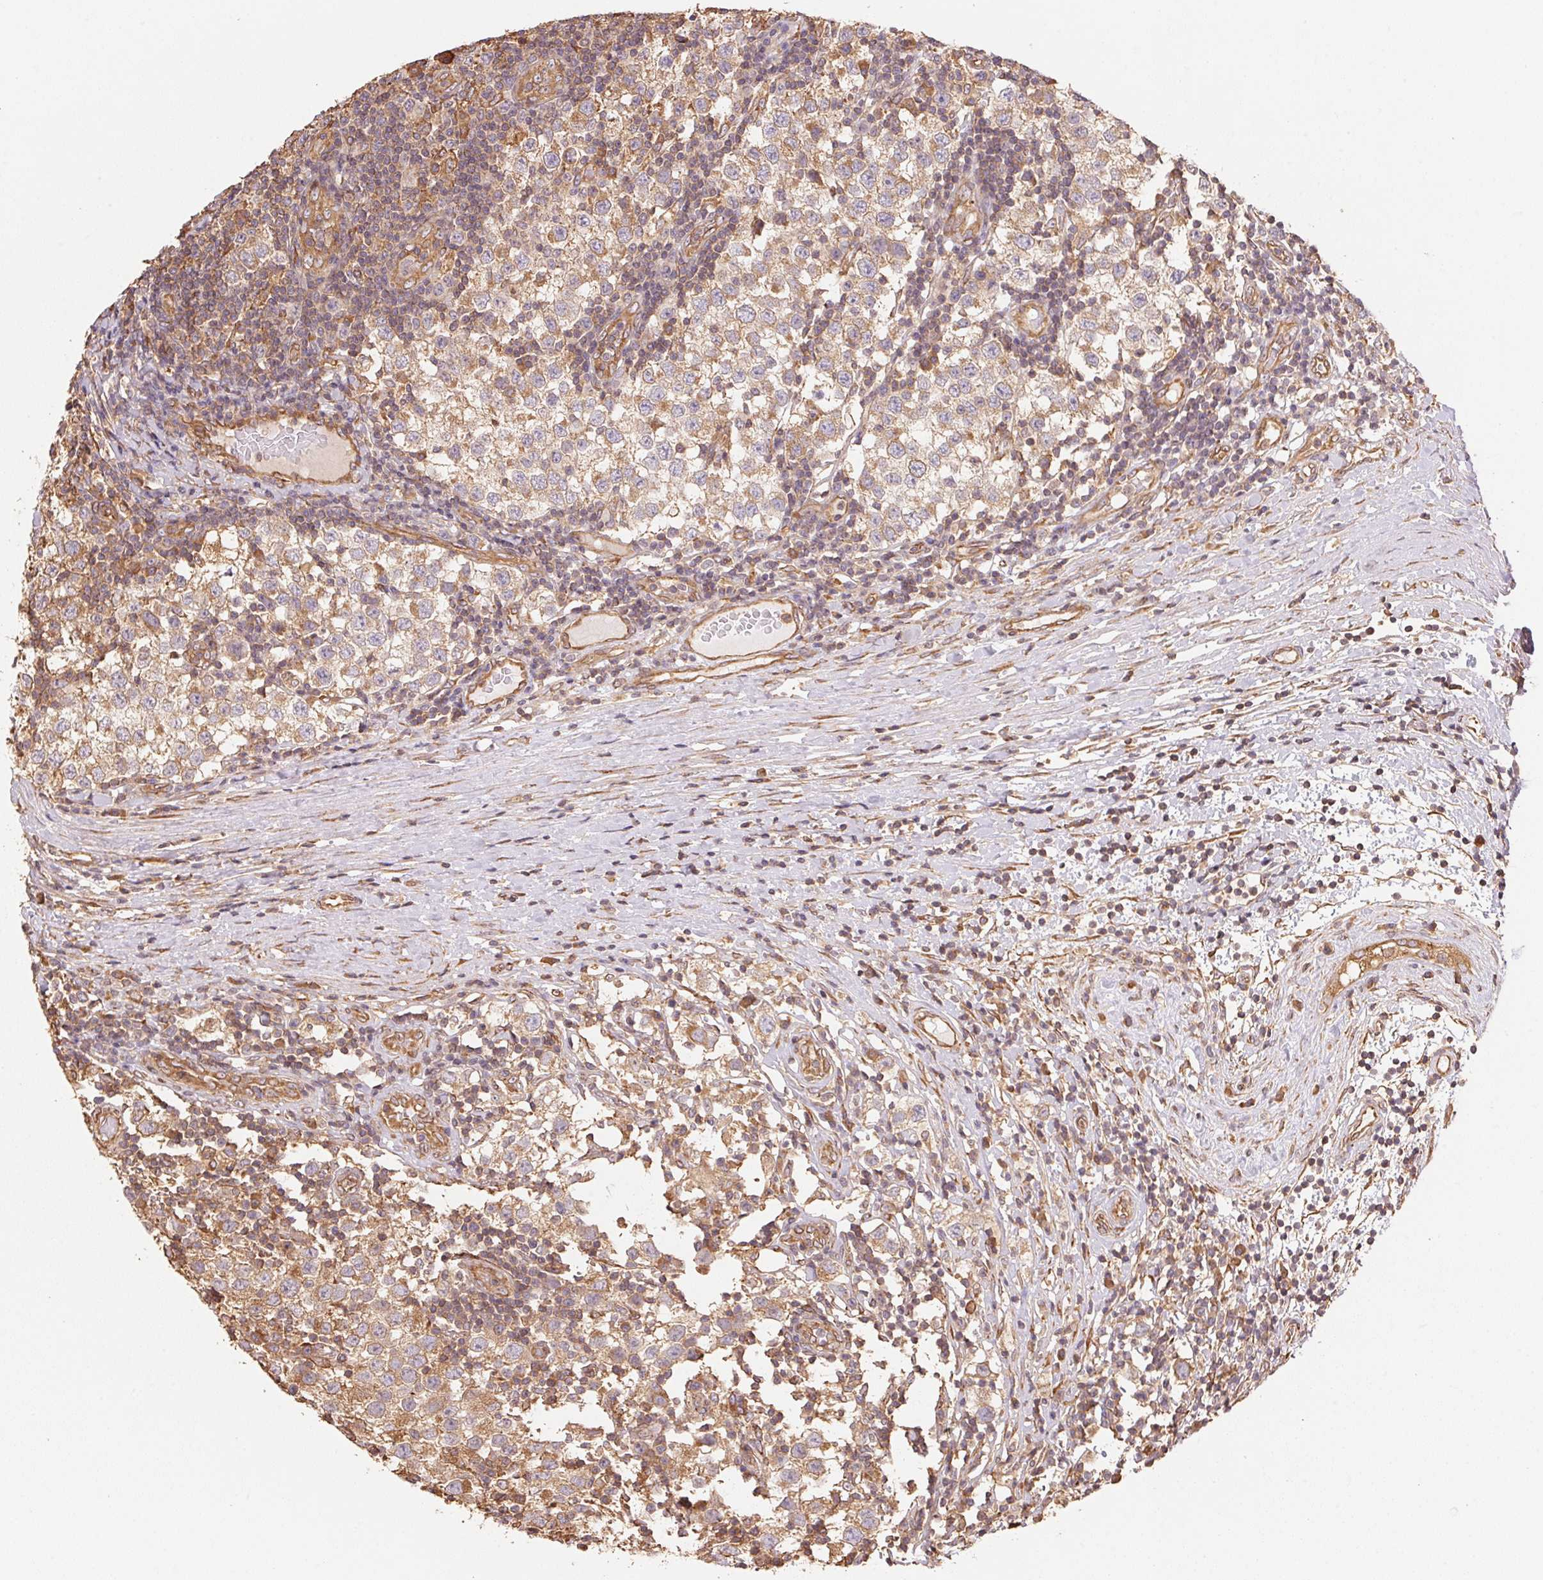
{"staining": {"intensity": "moderate", "quantity": ">75%", "location": "cytoplasmic/membranous"}, "tissue": "testis cancer", "cell_type": "Tumor cells", "image_type": "cancer", "snomed": [{"axis": "morphology", "description": "Seminoma, NOS"}, {"axis": "topography", "description": "Testis"}], "caption": "Immunohistochemical staining of testis seminoma exhibits moderate cytoplasmic/membranous protein positivity in approximately >75% of tumor cells. Using DAB (brown) and hematoxylin (blue) stains, captured at high magnification using brightfield microscopy.", "gene": "C6orf163", "patient": {"sex": "male", "age": 34}}